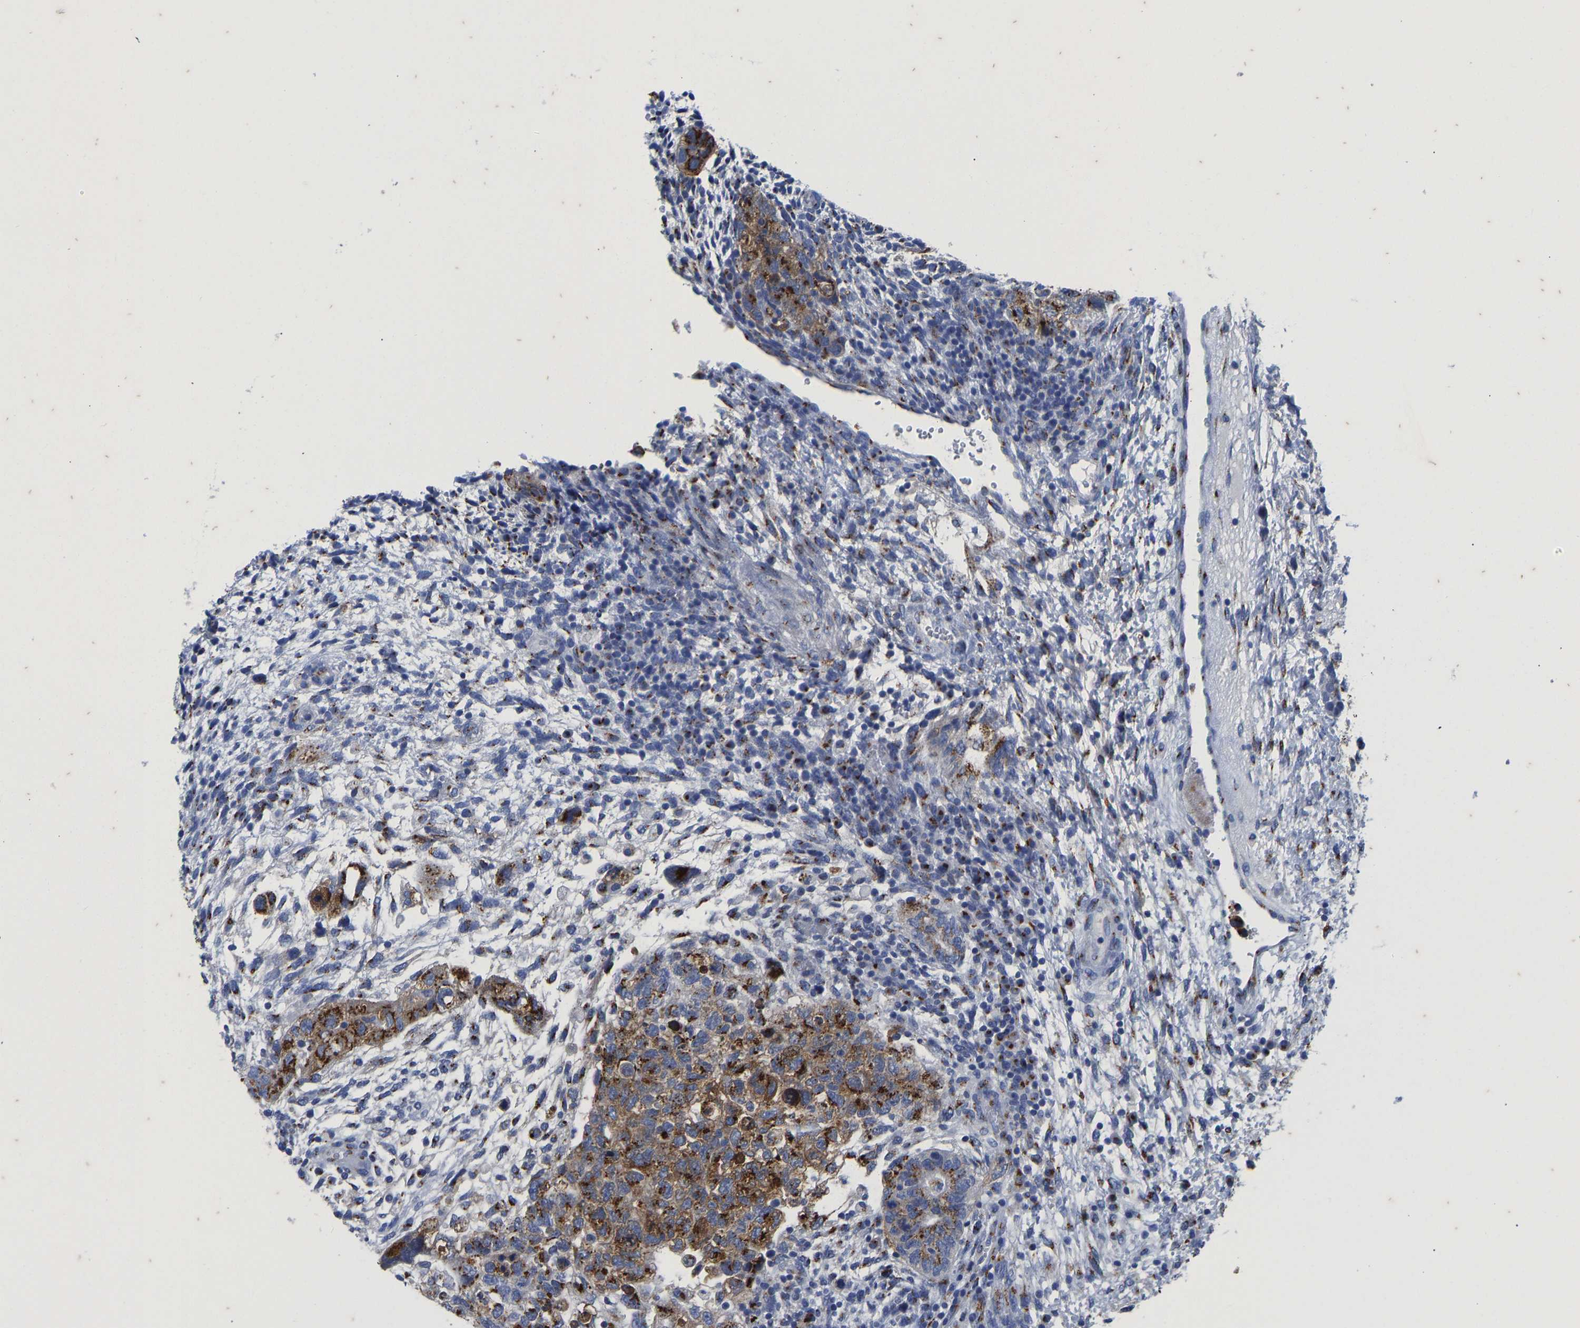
{"staining": {"intensity": "moderate", "quantity": ">75%", "location": "cytoplasmic/membranous"}, "tissue": "testis cancer", "cell_type": "Tumor cells", "image_type": "cancer", "snomed": [{"axis": "morphology", "description": "Carcinoma, Embryonal, NOS"}, {"axis": "topography", "description": "Testis"}], "caption": "This image reveals IHC staining of embryonal carcinoma (testis), with medium moderate cytoplasmic/membranous staining in approximately >75% of tumor cells.", "gene": "TMEM87A", "patient": {"sex": "male", "age": 36}}